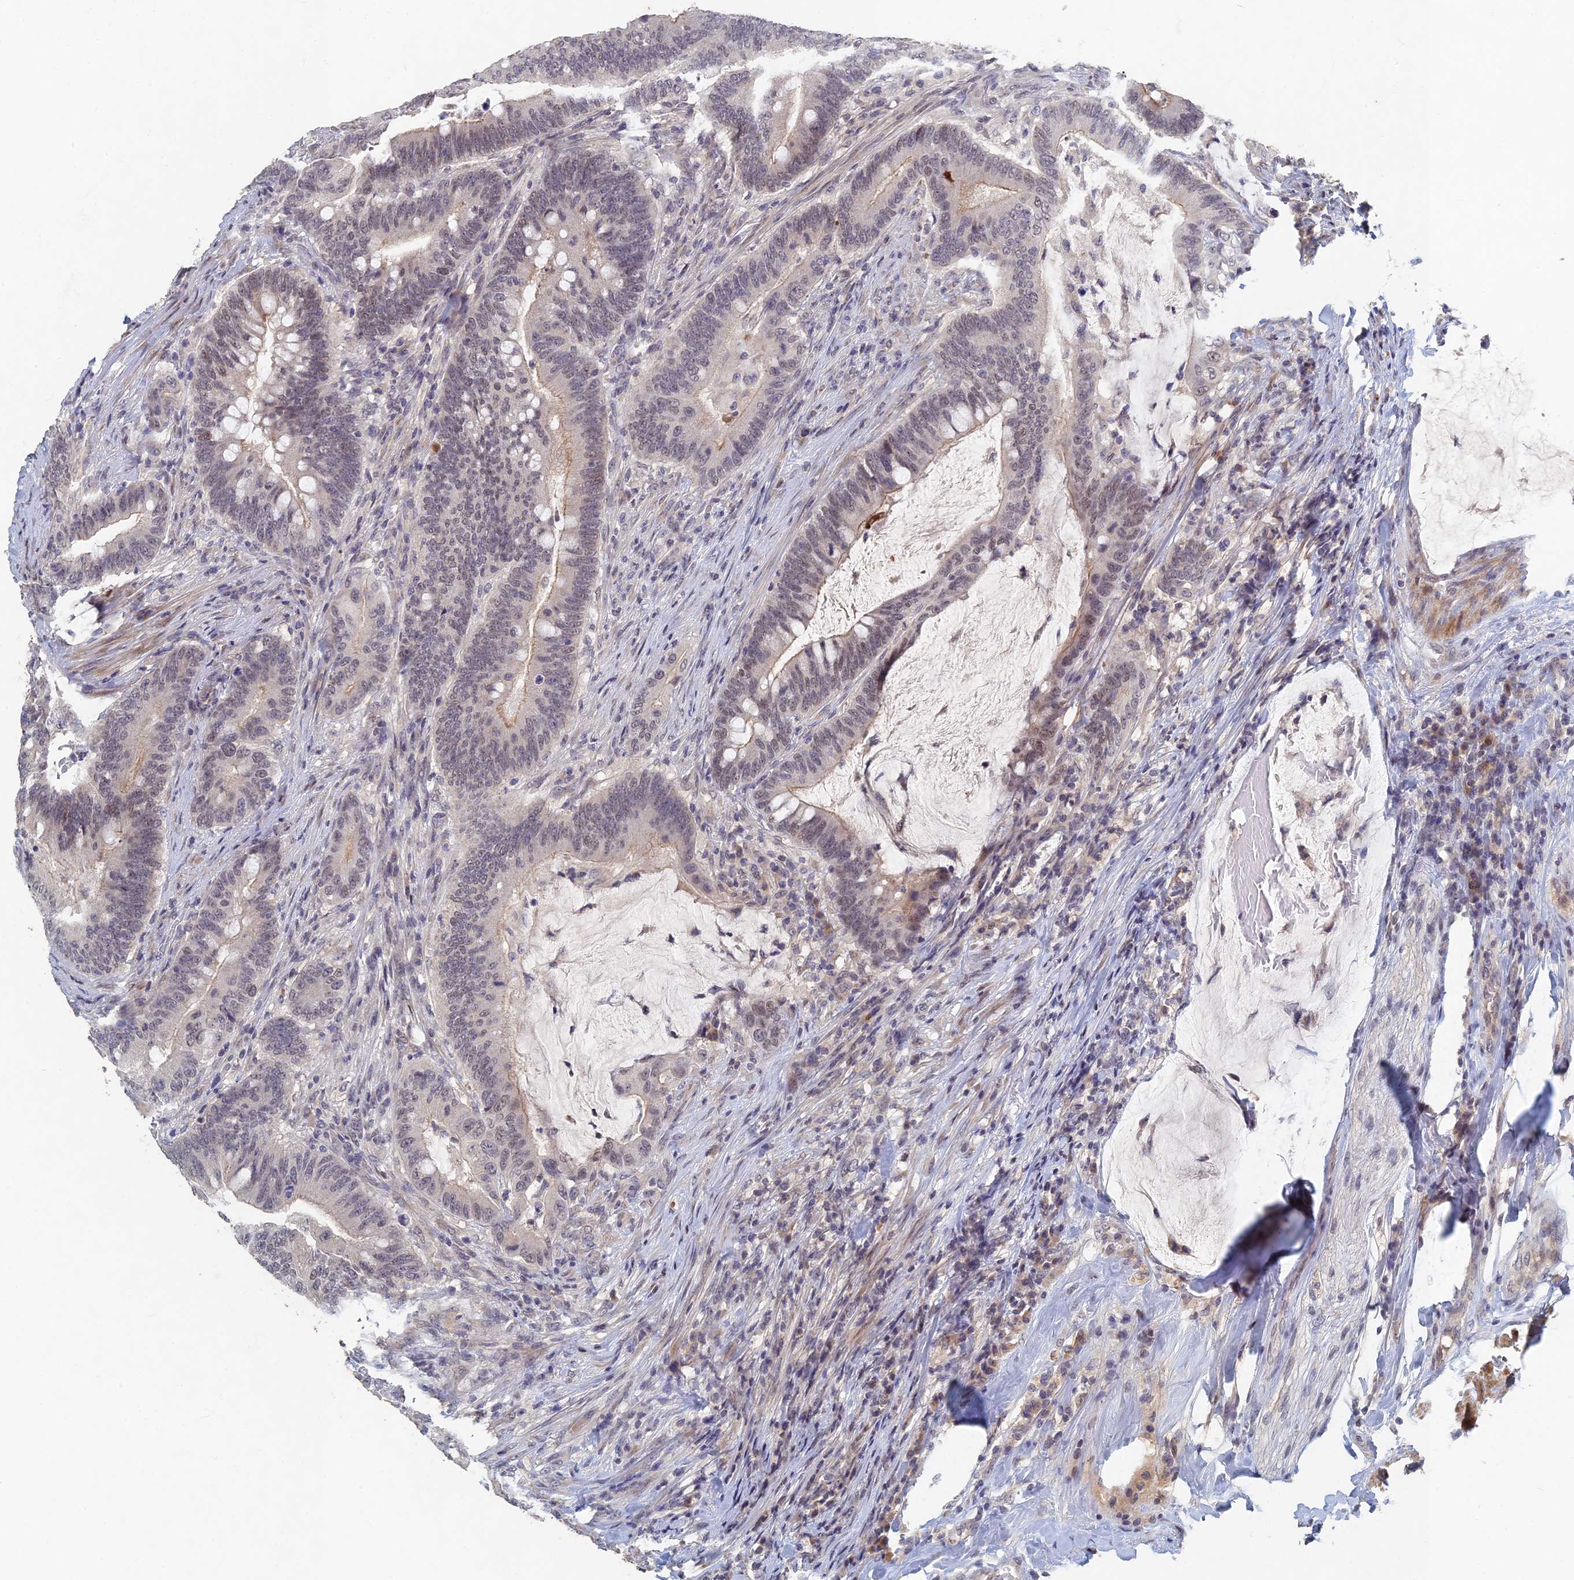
{"staining": {"intensity": "weak", "quantity": "<25%", "location": "cytoplasmic/membranous,nuclear"}, "tissue": "colorectal cancer", "cell_type": "Tumor cells", "image_type": "cancer", "snomed": [{"axis": "morphology", "description": "Adenocarcinoma, NOS"}, {"axis": "topography", "description": "Colon"}], "caption": "Immunohistochemical staining of colorectal cancer shows no significant staining in tumor cells.", "gene": "GNA15", "patient": {"sex": "female", "age": 66}}